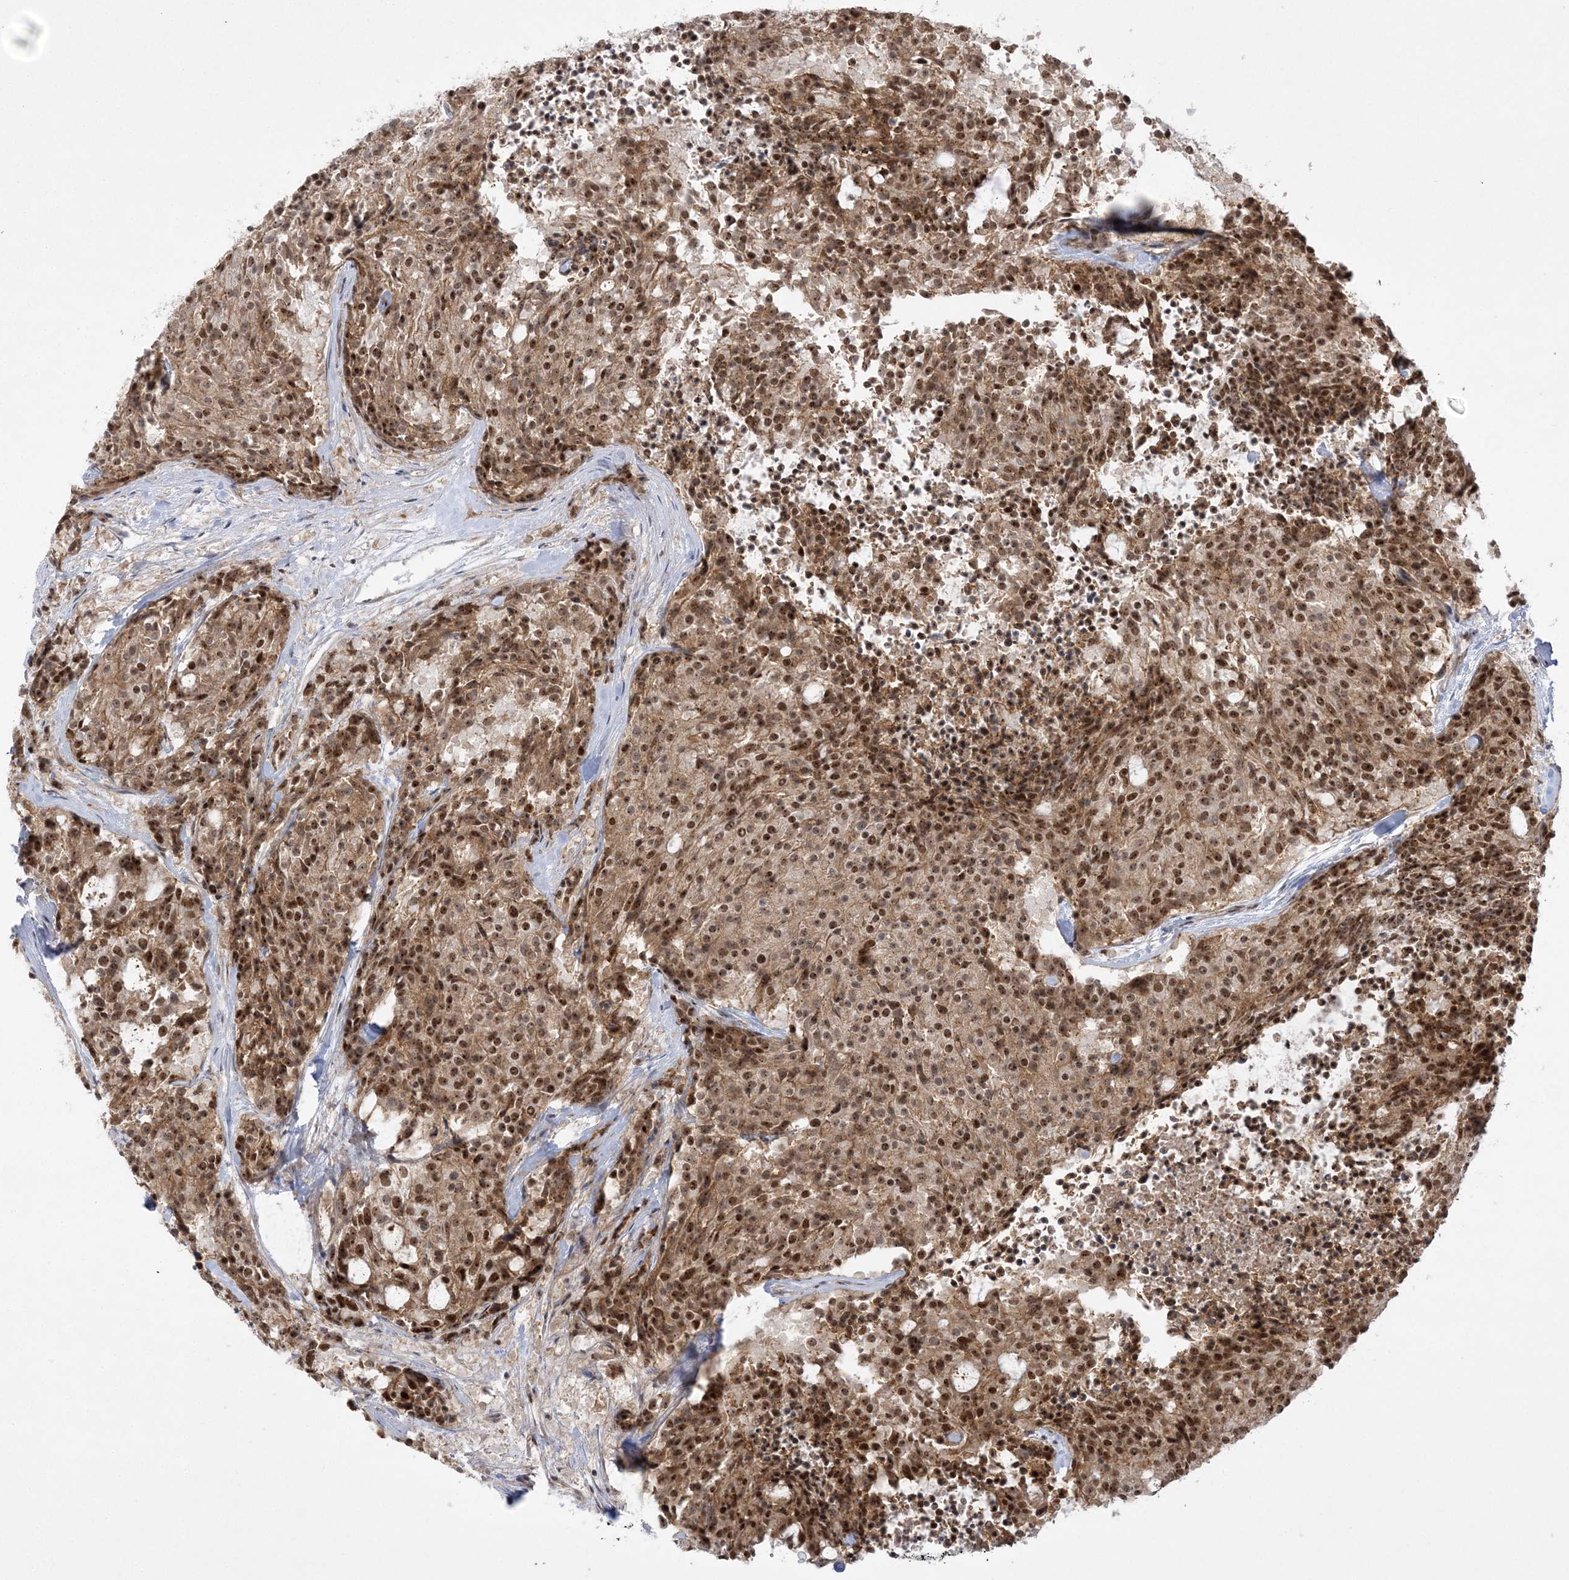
{"staining": {"intensity": "moderate", "quantity": ">75%", "location": "nuclear"}, "tissue": "carcinoid", "cell_type": "Tumor cells", "image_type": "cancer", "snomed": [{"axis": "morphology", "description": "Carcinoid, malignant, NOS"}, {"axis": "topography", "description": "Pancreas"}], "caption": "Brown immunohistochemical staining in human malignant carcinoid reveals moderate nuclear staining in about >75% of tumor cells.", "gene": "NPM3", "patient": {"sex": "female", "age": 54}}